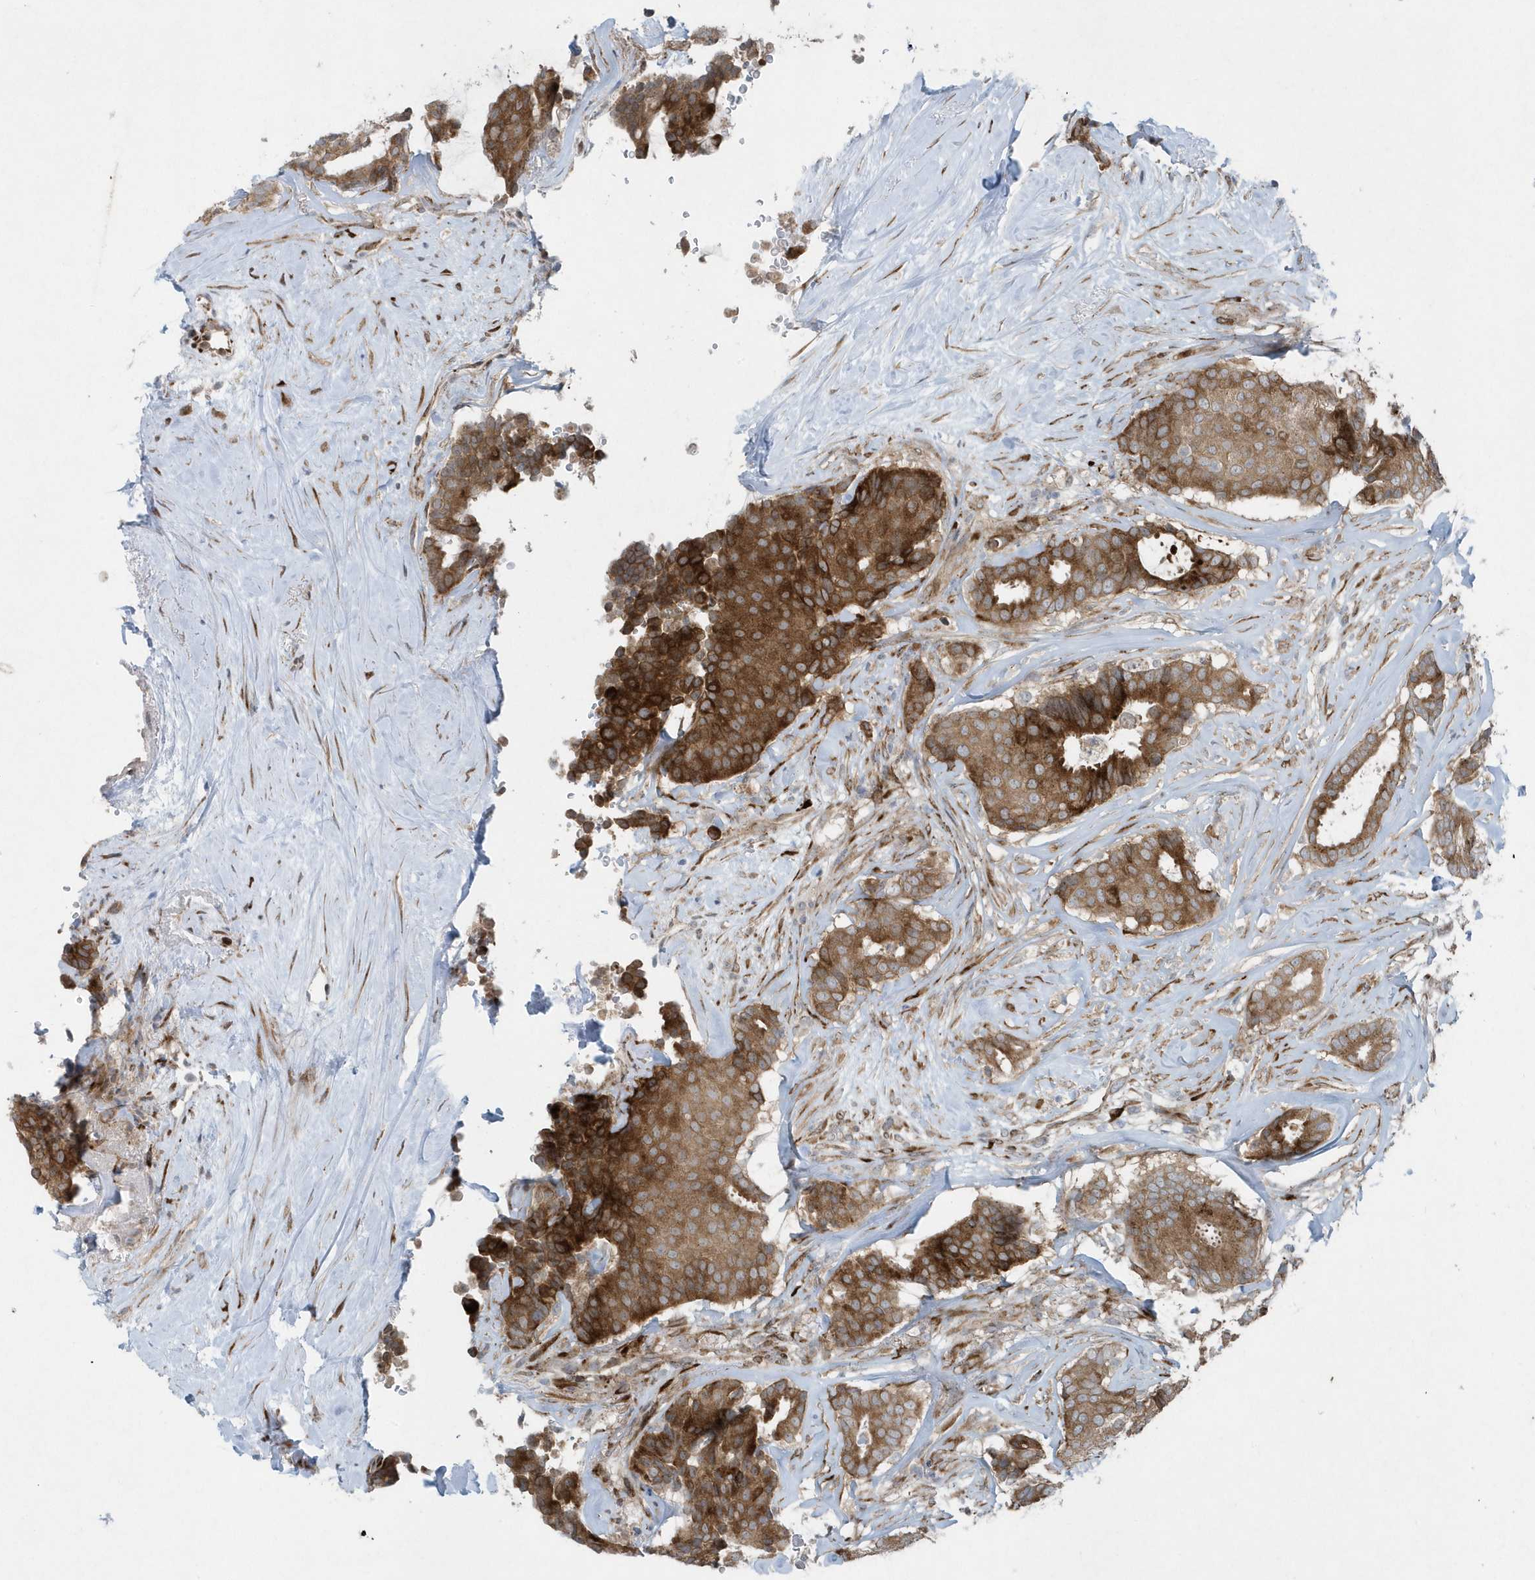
{"staining": {"intensity": "moderate", "quantity": ">75%", "location": "cytoplasmic/membranous"}, "tissue": "breast cancer", "cell_type": "Tumor cells", "image_type": "cancer", "snomed": [{"axis": "morphology", "description": "Duct carcinoma"}, {"axis": "topography", "description": "Breast"}], "caption": "This micrograph shows IHC staining of human intraductal carcinoma (breast), with medium moderate cytoplasmic/membranous expression in approximately >75% of tumor cells.", "gene": "FAM98A", "patient": {"sex": "female", "age": 75}}